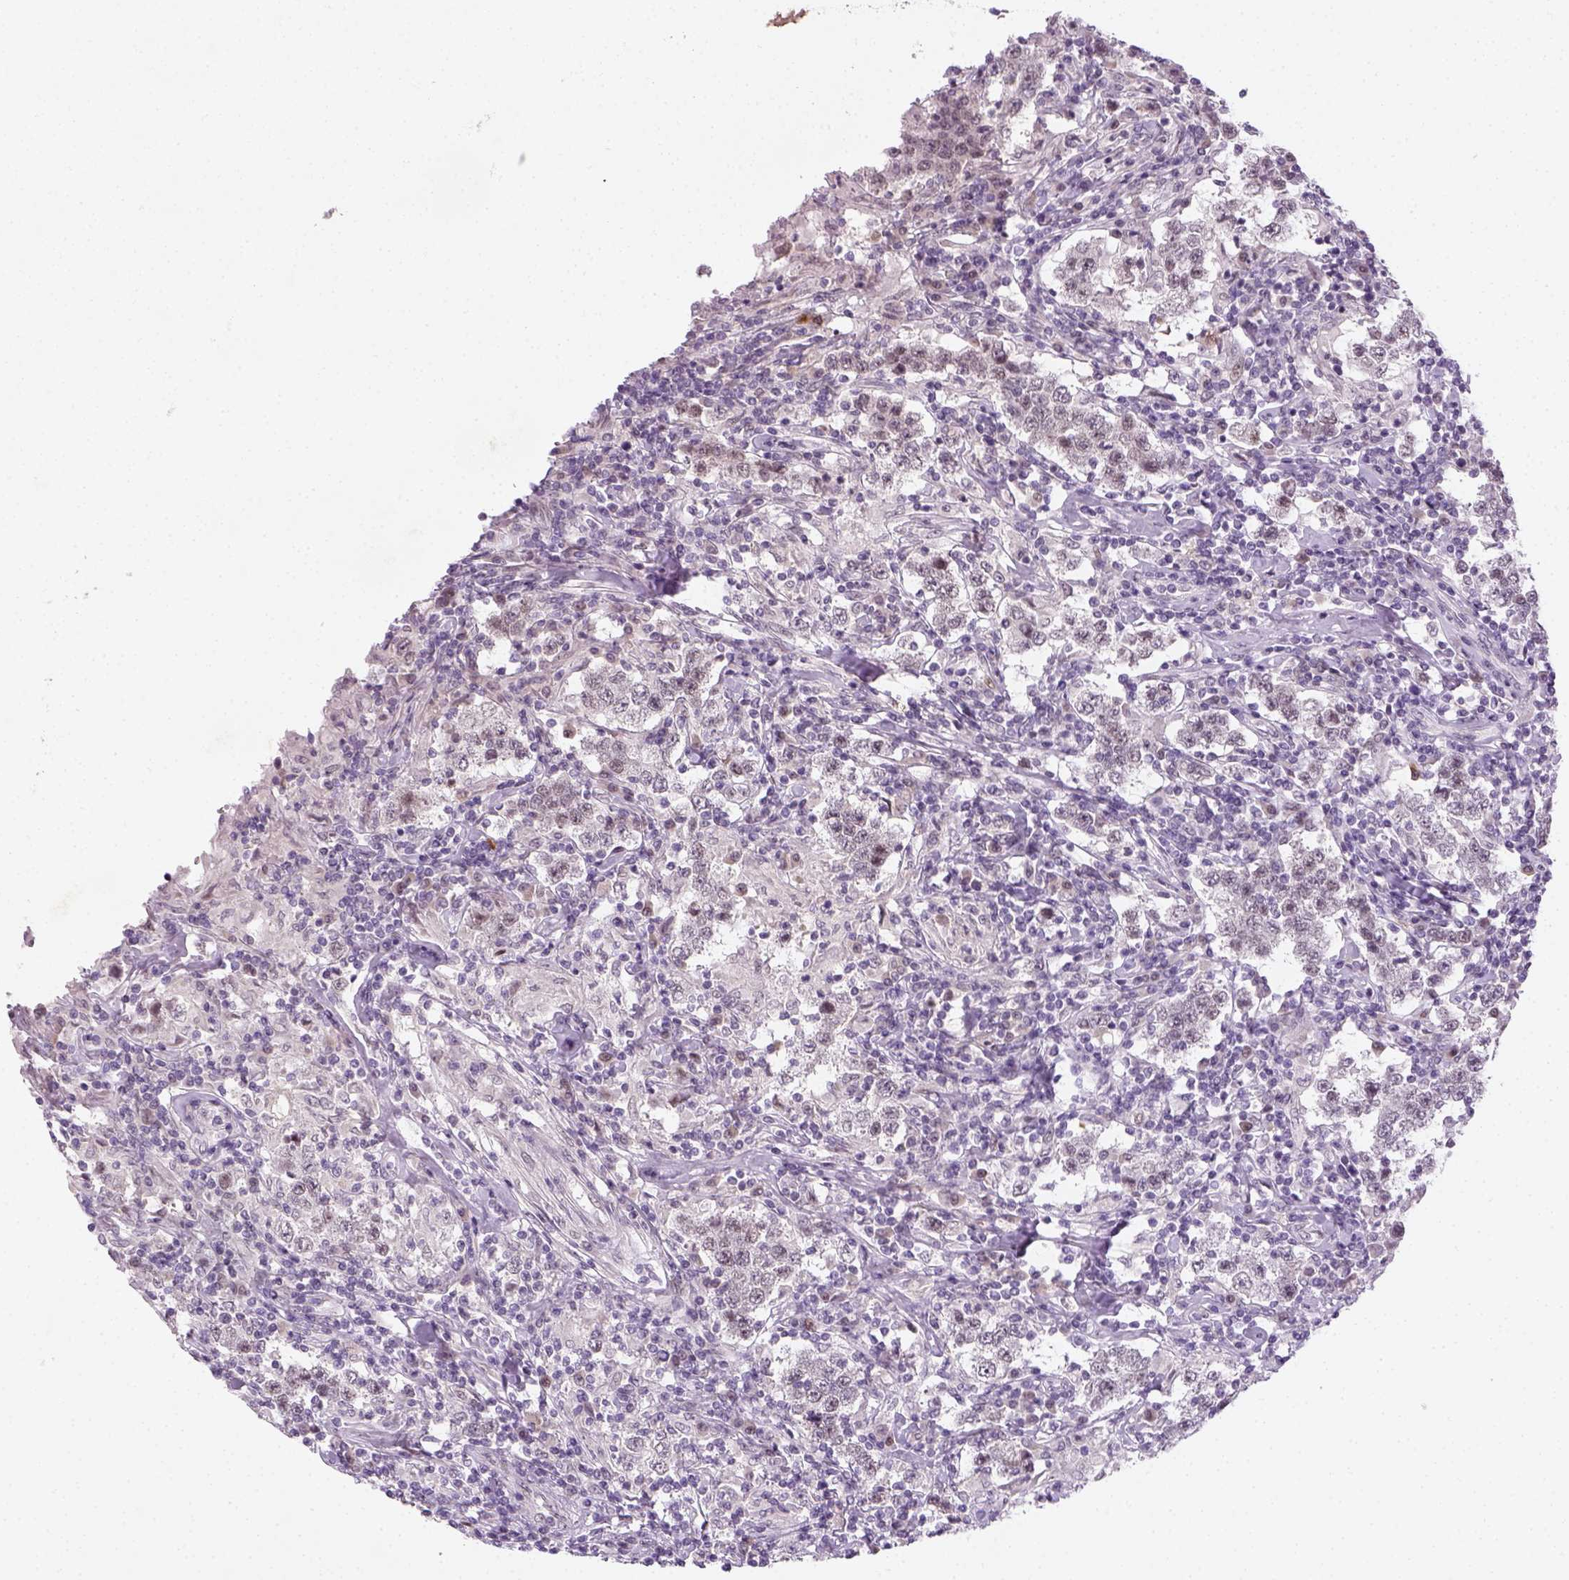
{"staining": {"intensity": "negative", "quantity": "none", "location": "none"}, "tissue": "testis cancer", "cell_type": "Tumor cells", "image_type": "cancer", "snomed": [{"axis": "morphology", "description": "Seminoma, NOS"}, {"axis": "morphology", "description": "Carcinoma, Embryonal, NOS"}, {"axis": "topography", "description": "Testis"}], "caption": "Immunohistochemistry (IHC) of human testis embryonal carcinoma shows no staining in tumor cells. The staining was performed using DAB to visualize the protein expression in brown, while the nuclei were stained in blue with hematoxylin (Magnification: 20x).", "gene": "MAGEB3", "patient": {"sex": "male", "age": 41}}